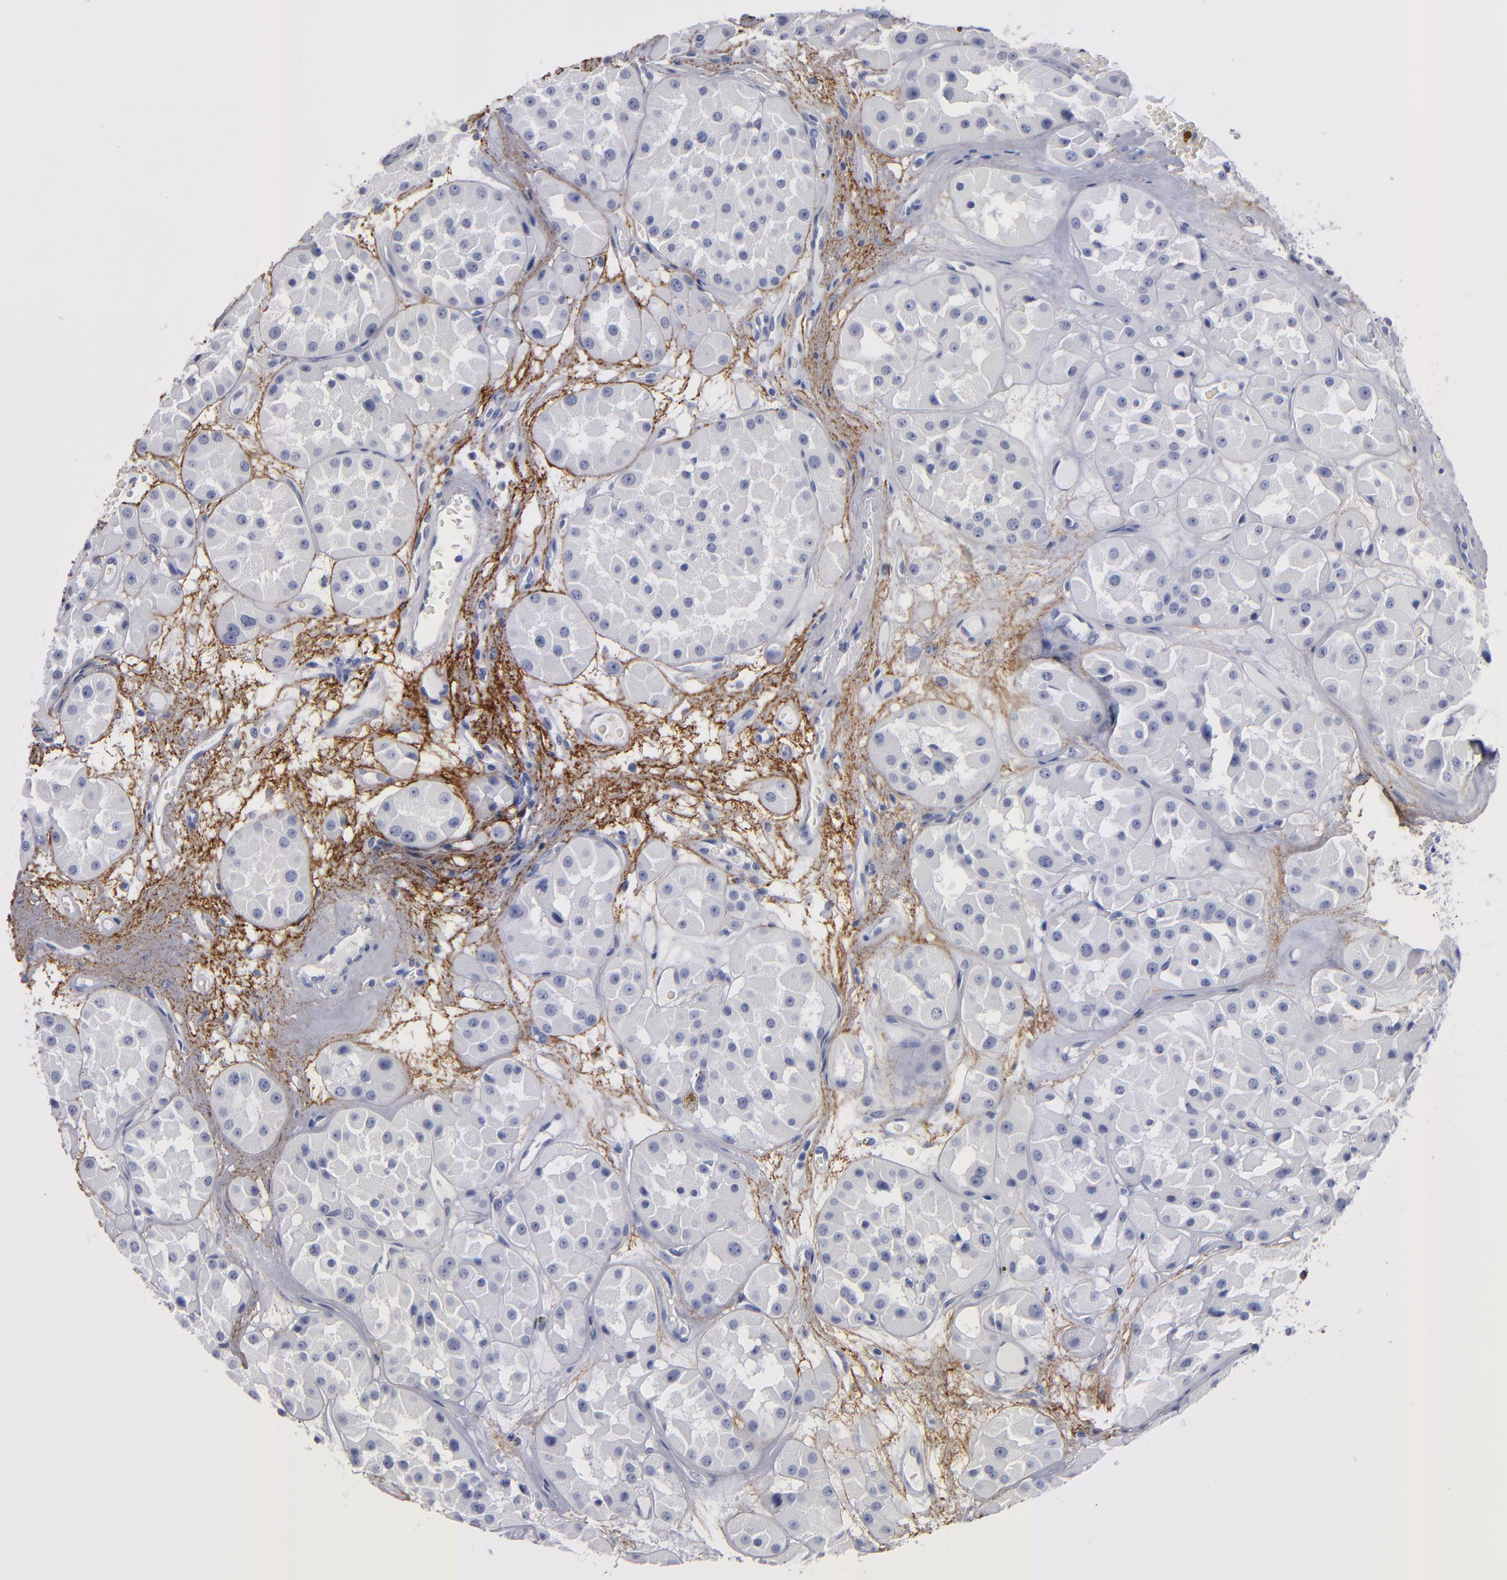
{"staining": {"intensity": "negative", "quantity": "none", "location": "none"}, "tissue": "renal cancer", "cell_type": "Tumor cells", "image_type": "cancer", "snomed": [{"axis": "morphology", "description": "Adenocarcinoma, uncertain malignant potential"}, {"axis": "topography", "description": "Kidney"}], "caption": "Immunohistochemical staining of renal cancer (adenocarcinoma,  uncertain malignant potential) displays no significant staining in tumor cells.", "gene": "EMILIN1", "patient": {"sex": "male", "age": 63}}